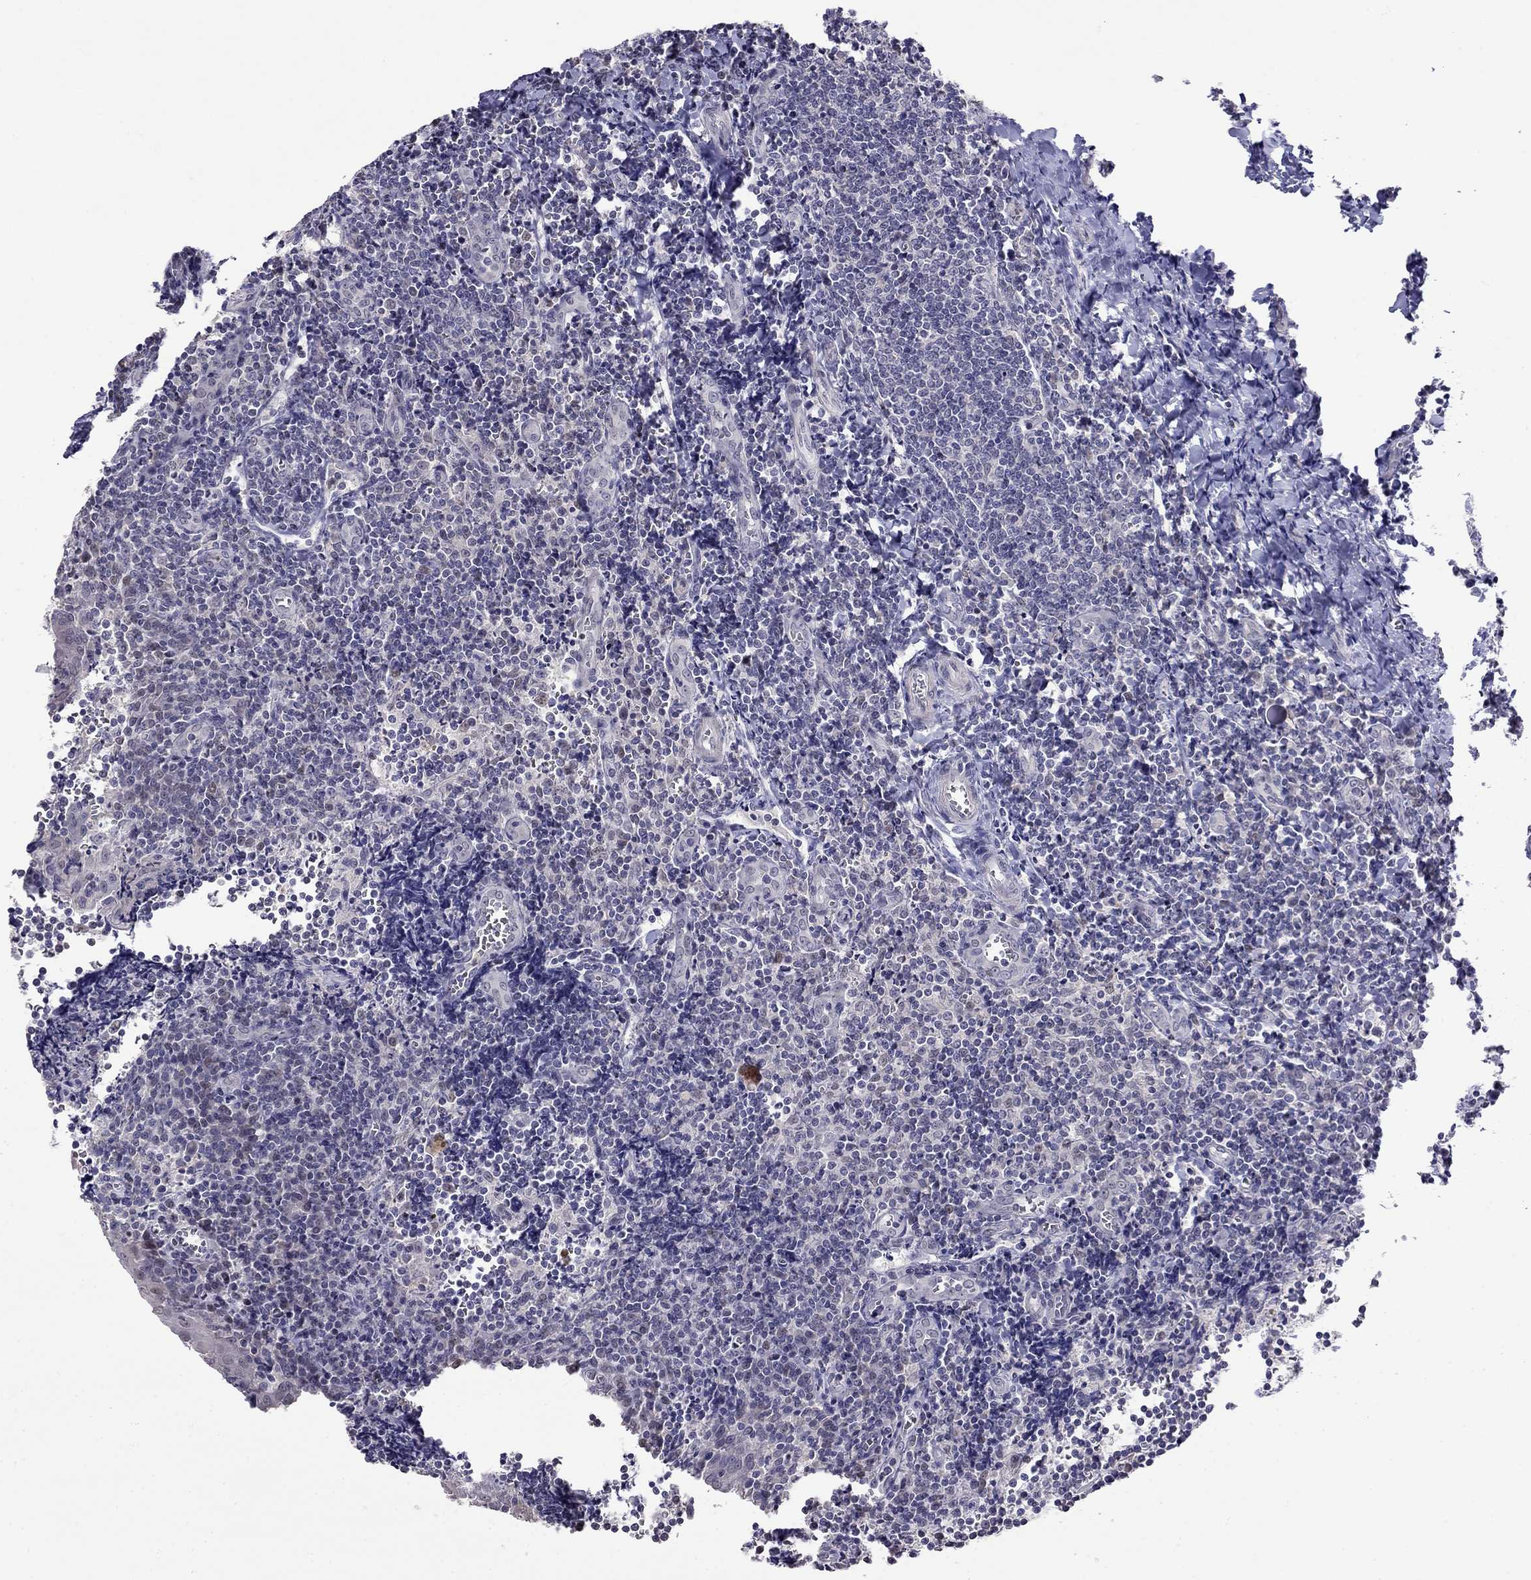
{"staining": {"intensity": "negative", "quantity": "none", "location": "none"}, "tissue": "tonsil", "cell_type": "Germinal center cells", "image_type": "normal", "snomed": [{"axis": "morphology", "description": "Normal tissue, NOS"}, {"axis": "morphology", "description": "Inflammation, NOS"}, {"axis": "topography", "description": "Tonsil"}], "caption": "Immunohistochemistry histopathology image of unremarkable tonsil: human tonsil stained with DAB (3,3'-diaminobenzidine) shows no significant protein positivity in germinal center cells.", "gene": "LRRC39", "patient": {"sex": "female", "age": 31}}